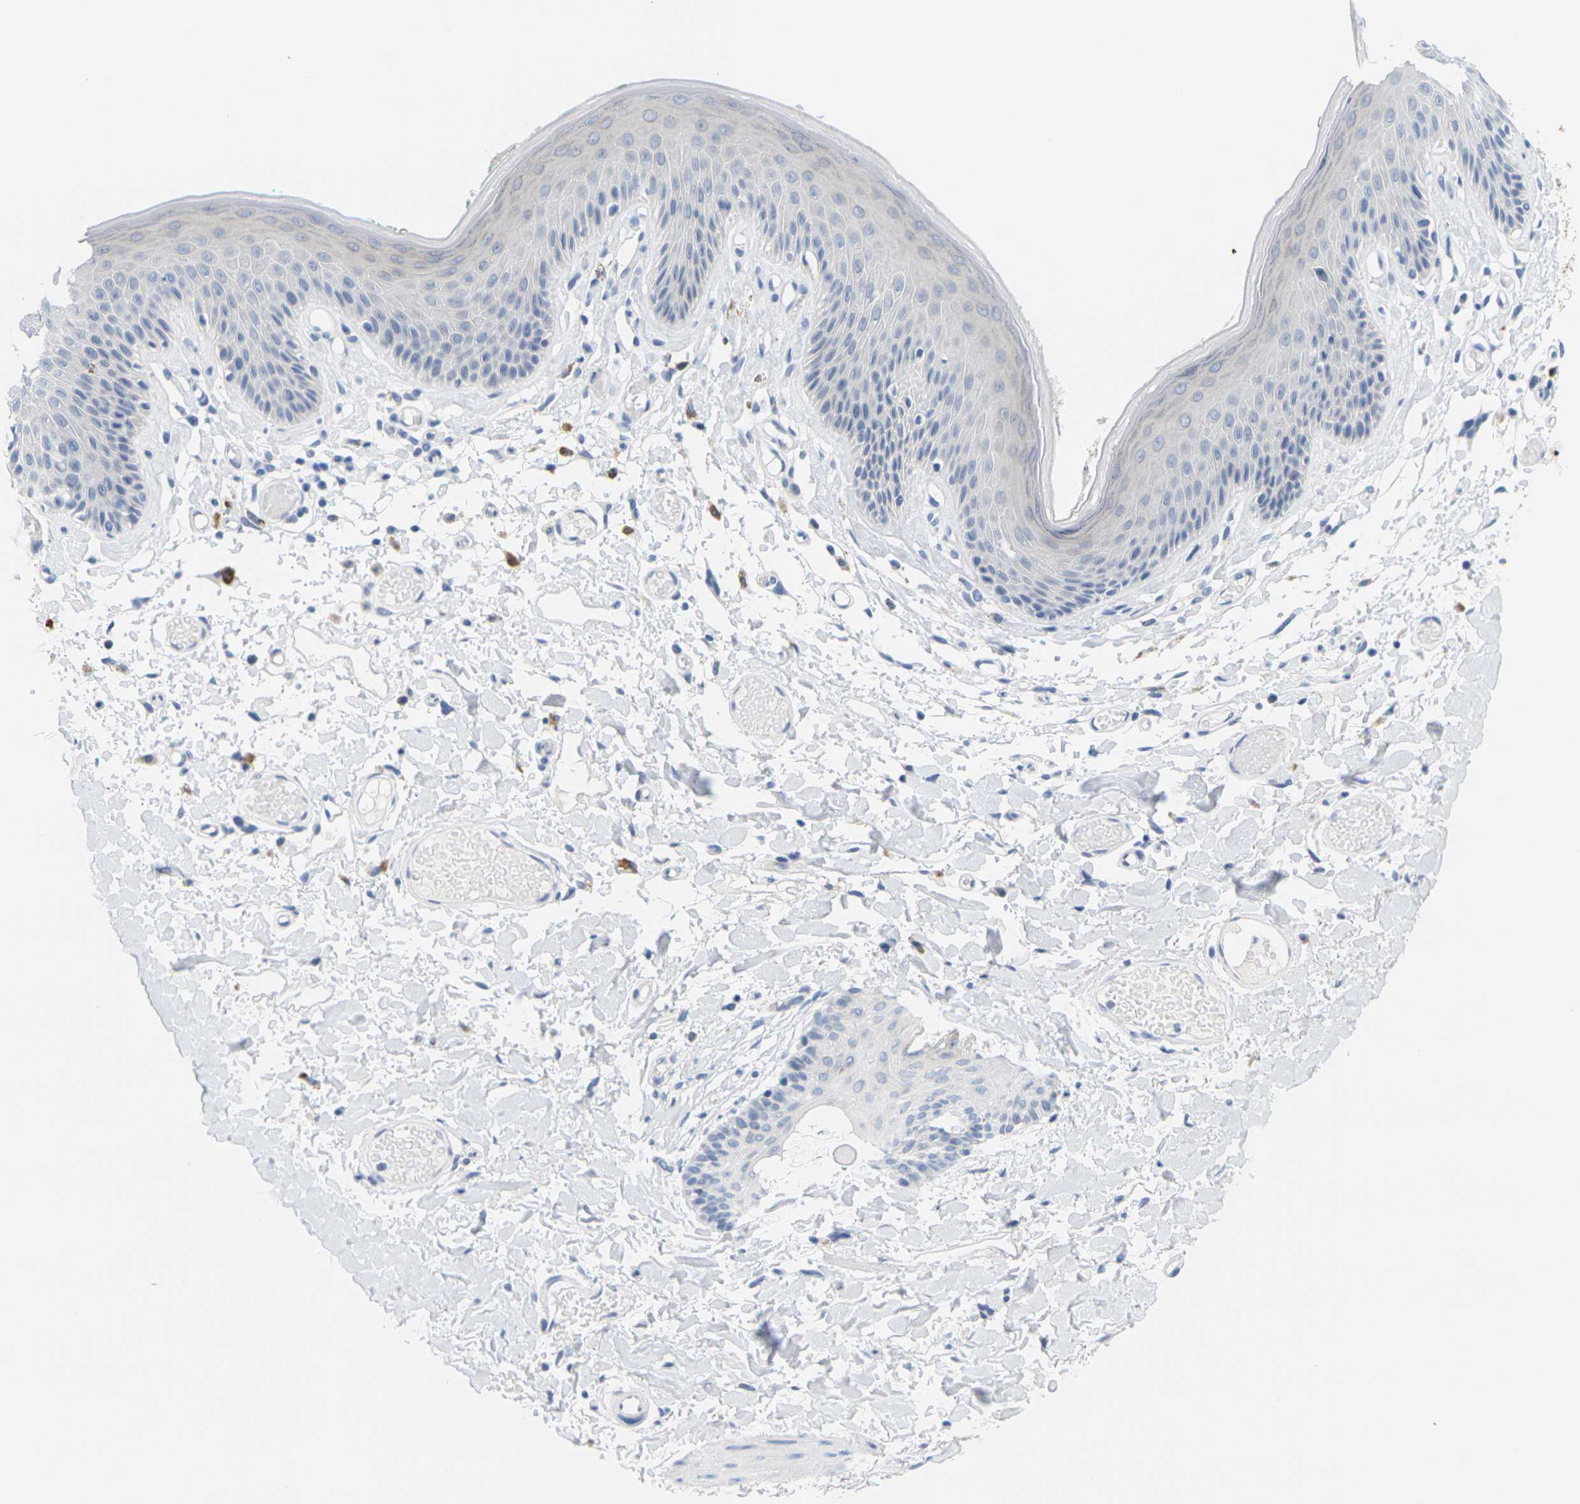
{"staining": {"intensity": "negative", "quantity": "none", "location": "none"}, "tissue": "skin", "cell_type": "Epidermal cells", "image_type": "normal", "snomed": [{"axis": "morphology", "description": "Normal tissue, NOS"}, {"axis": "topography", "description": "Vulva"}], "caption": "Skin stained for a protein using immunohistochemistry demonstrates no expression epidermal cells.", "gene": "HLA", "patient": {"sex": "female", "age": 73}}